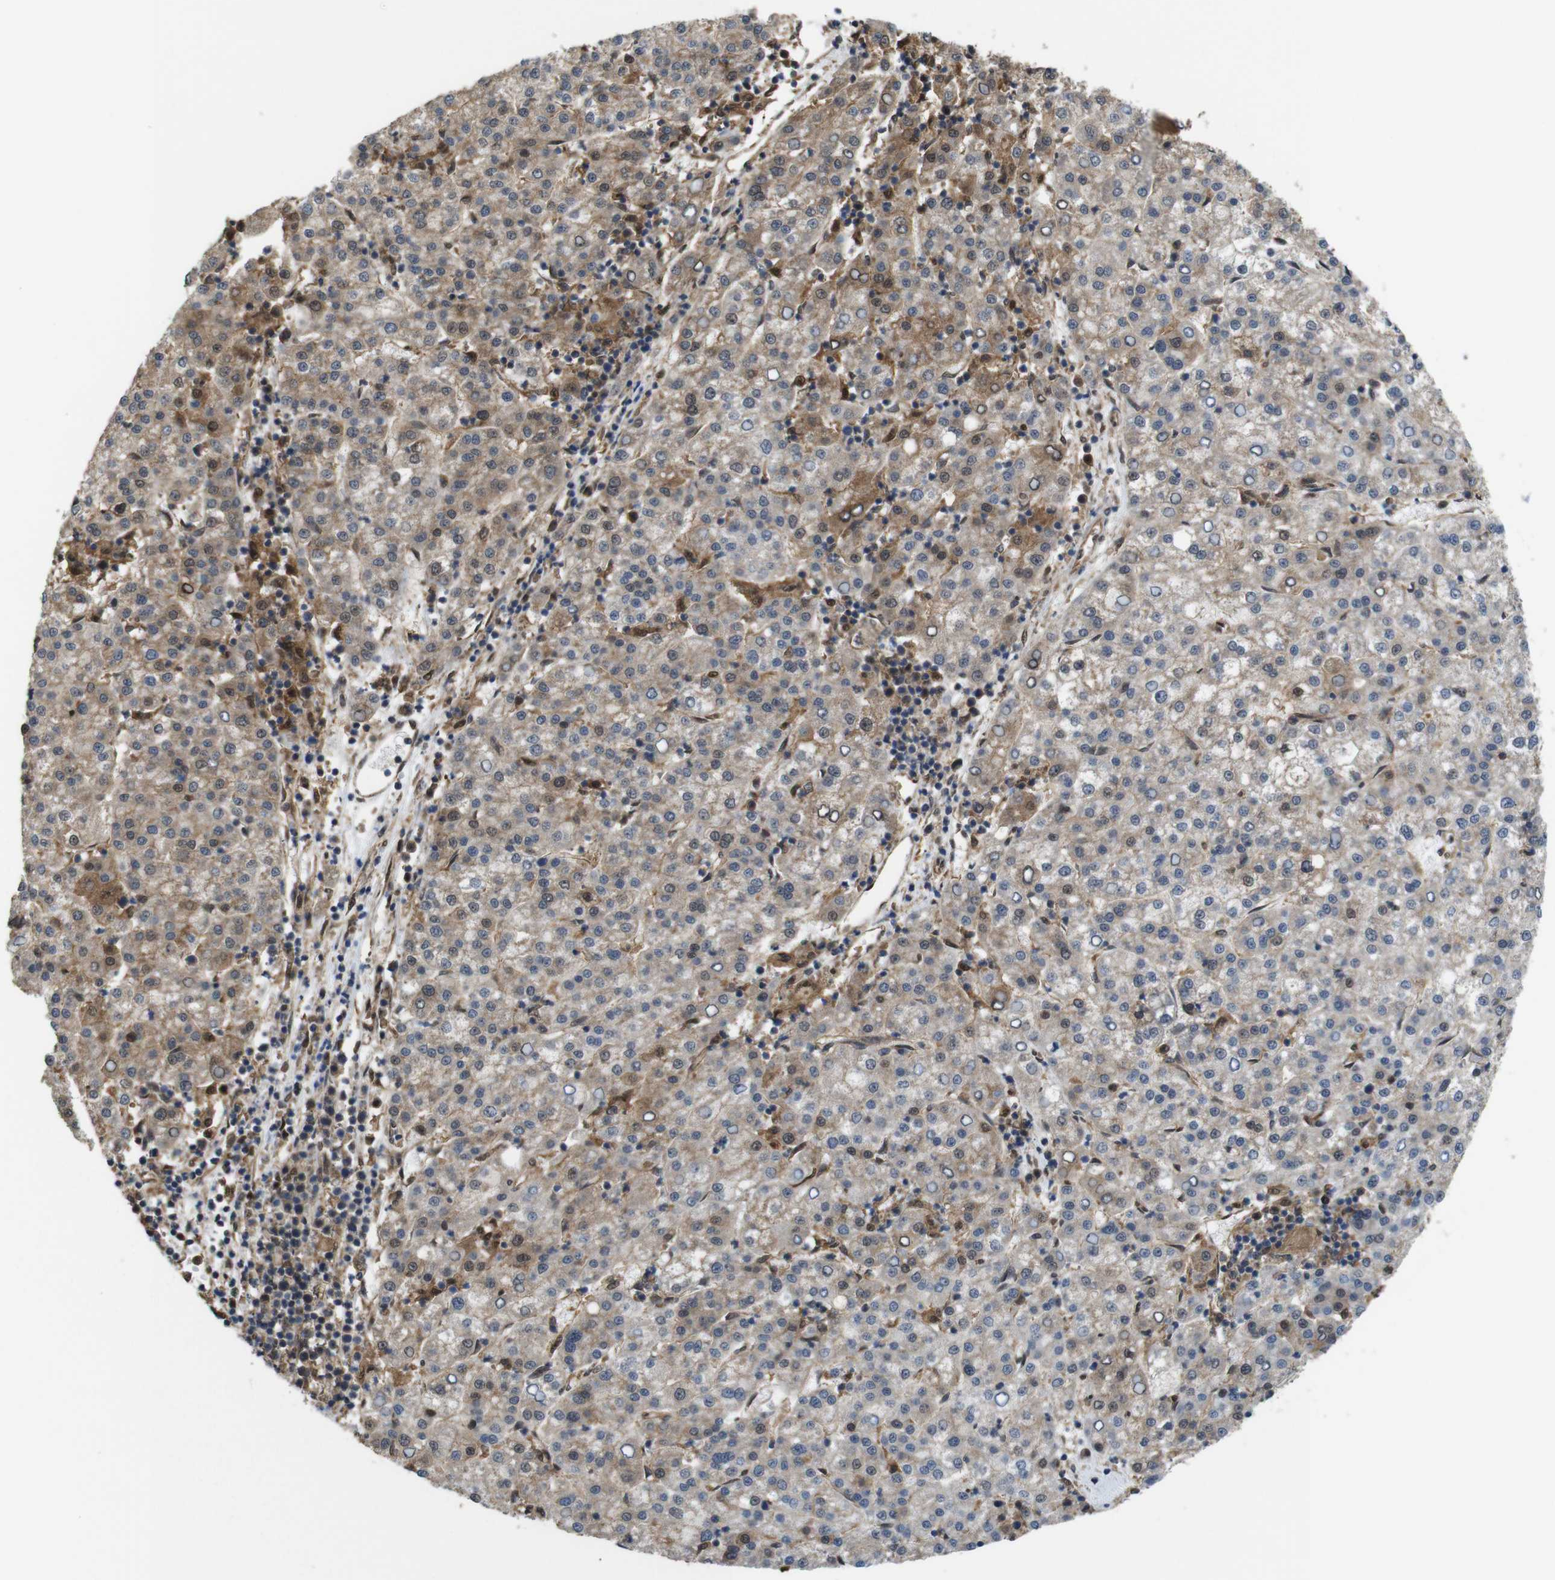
{"staining": {"intensity": "weak", "quantity": "25%-75%", "location": "cytoplasmic/membranous"}, "tissue": "liver cancer", "cell_type": "Tumor cells", "image_type": "cancer", "snomed": [{"axis": "morphology", "description": "Carcinoma, Hepatocellular, NOS"}, {"axis": "topography", "description": "Liver"}], "caption": "Immunohistochemical staining of liver cancer (hepatocellular carcinoma) demonstrates low levels of weak cytoplasmic/membranous positivity in approximately 25%-75% of tumor cells.", "gene": "YWHAG", "patient": {"sex": "female", "age": 58}}